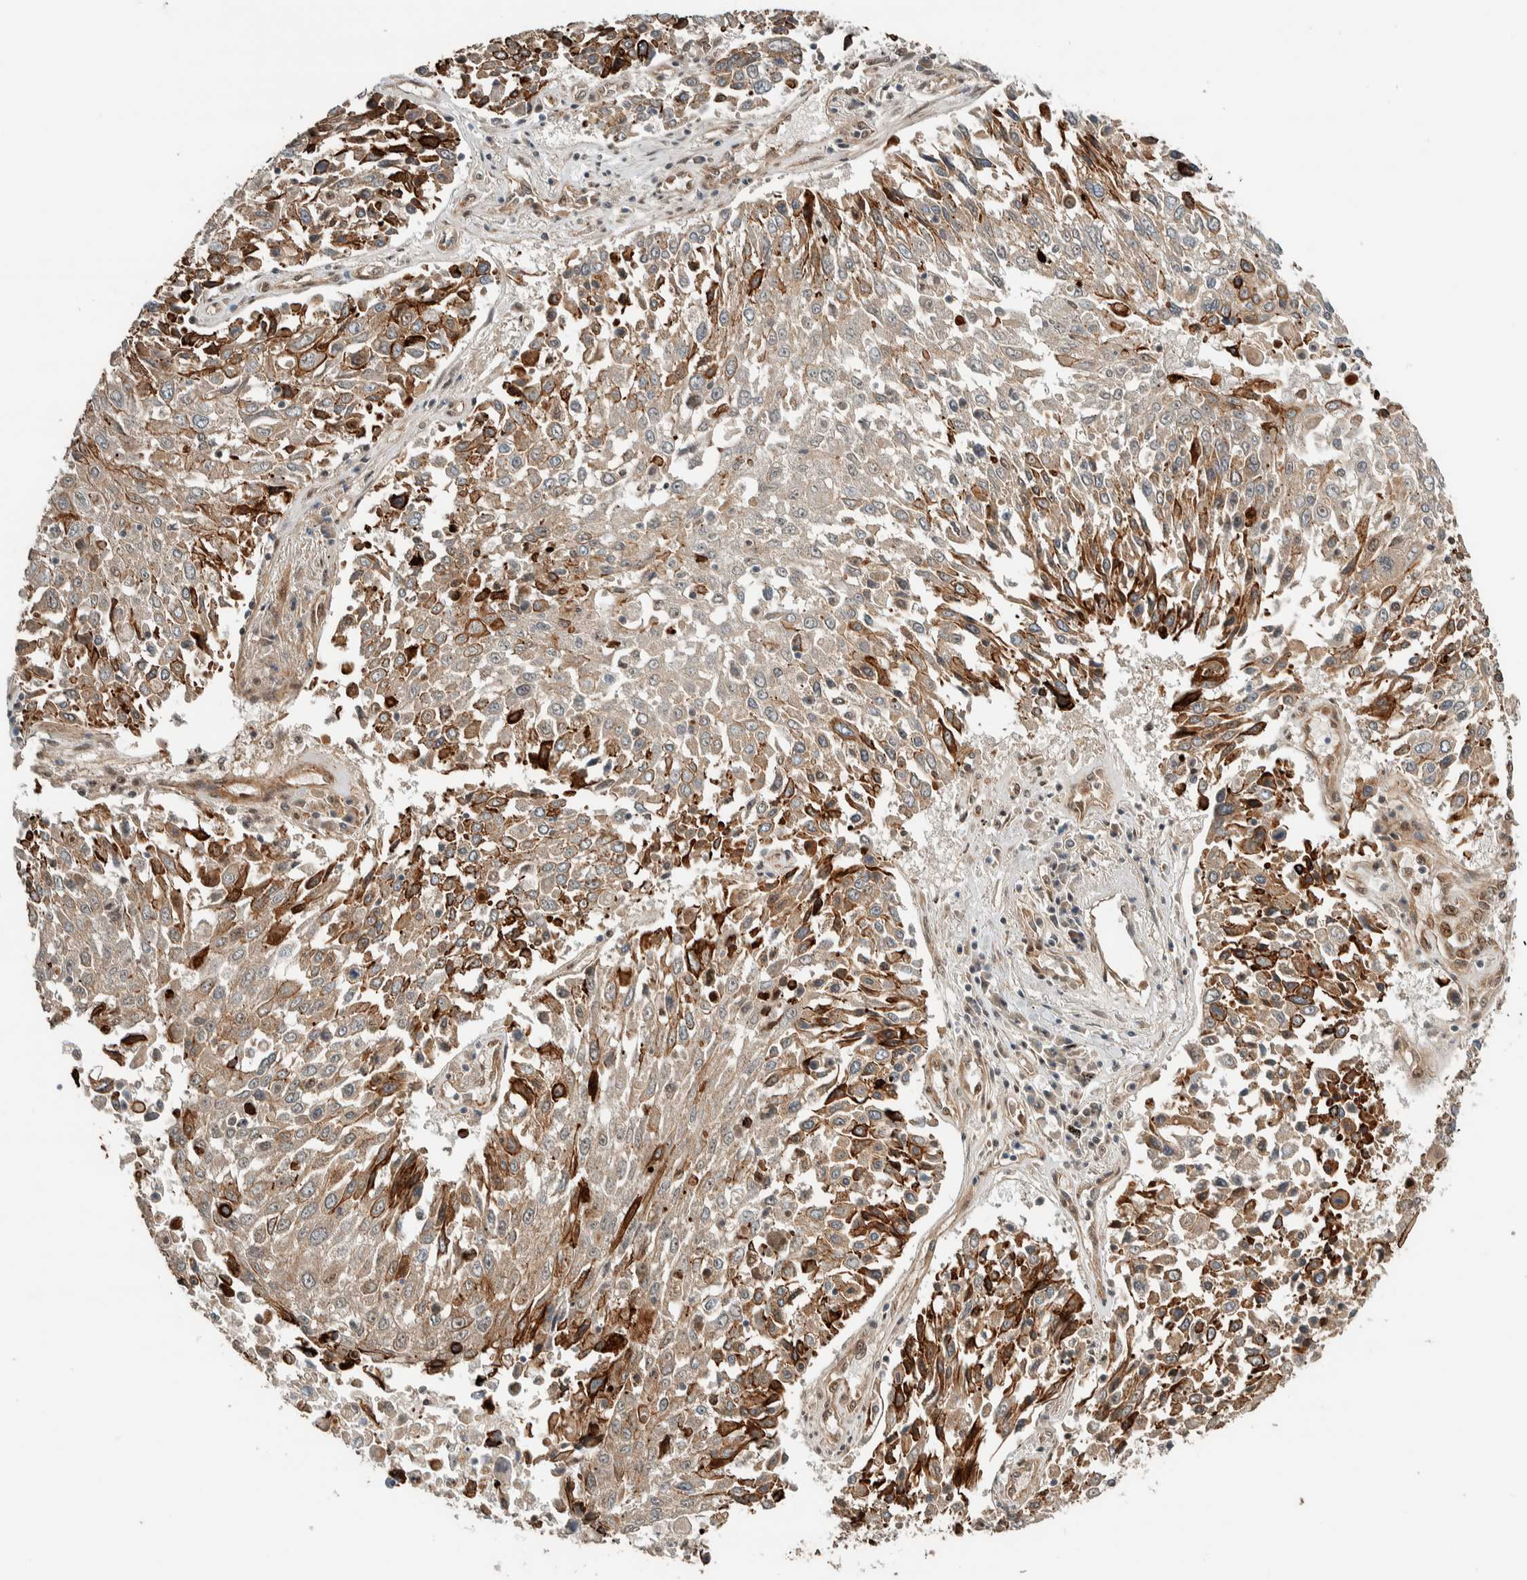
{"staining": {"intensity": "moderate", "quantity": ">75%", "location": "cytoplasmic/membranous"}, "tissue": "lung cancer", "cell_type": "Tumor cells", "image_type": "cancer", "snomed": [{"axis": "morphology", "description": "Squamous cell carcinoma, NOS"}, {"axis": "topography", "description": "Lung"}], "caption": "A micrograph of lung cancer (squamous cell carcinoma) stained for a protein exhibits moderate cytoplasmic/membranous brown staining in tumor cells.", "gene": "STXBP4", "patient": {"sex": "male", "age": 65}}